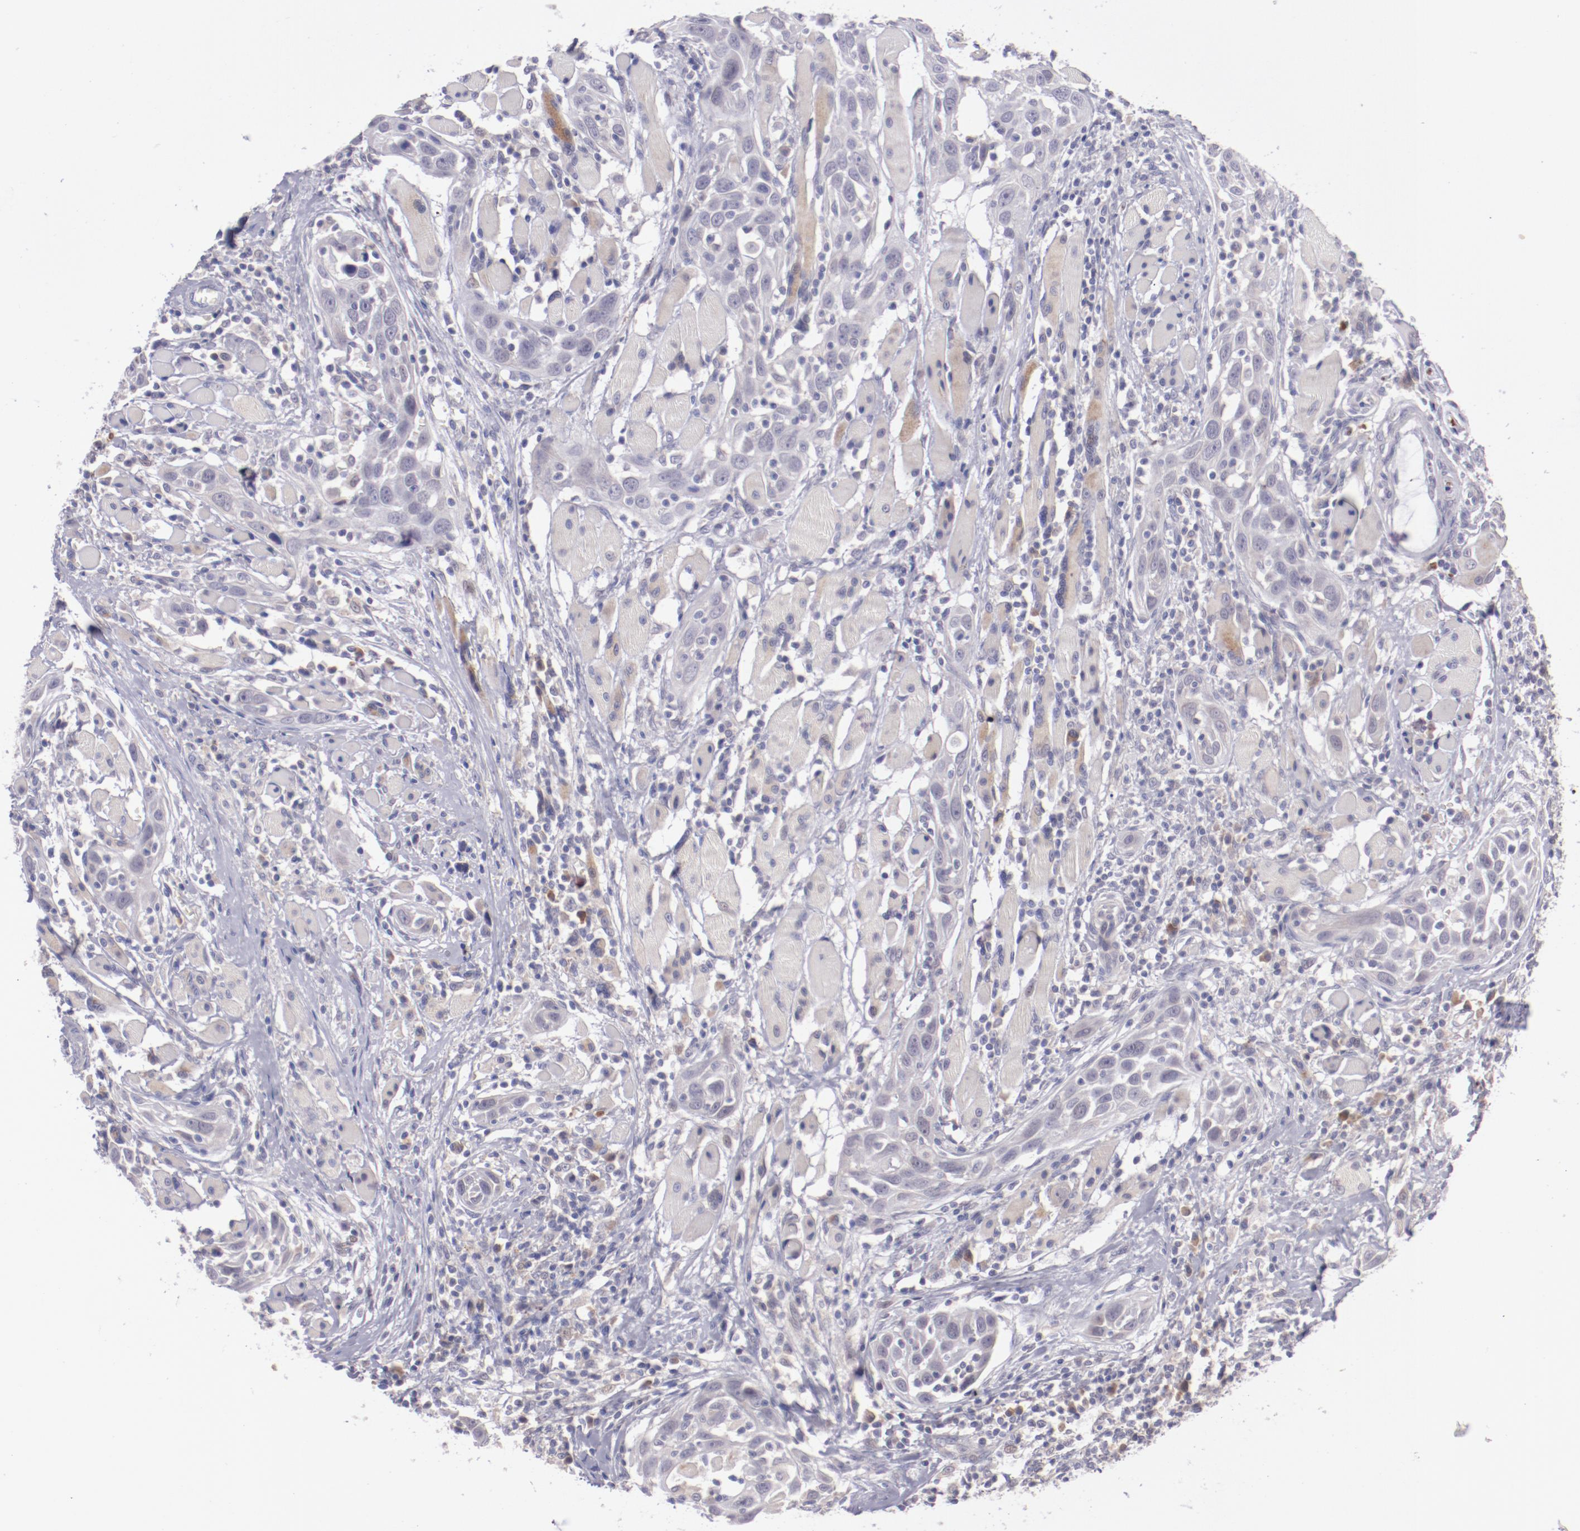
{"staining": {"intensity": "negative", "quantity": "none", "location": "none"}, "tissue": "head and neck cancer", "cell_type": "Tumor cells", "image_type": "cancer", "snomed": [{"axis": "morphology", "description": "Squamous cell carcinoma, NOS"}, {"axis": "topography", "description": "Oral tissue"}, {"axis": "topography", "description": "Head-Neck"}], "caption": "High magnification brightfield microscopy of head and neck cancer stained with DAB (3,3'-diaminobenzidine) (brown) and counterstained with hematoxylin (blue): tumor cells show no significant positivity. (Brightfield microscopy of DAB IHC at high magnification).", "gene": "TRAF3", "patient": {"sex": "female", "age": 50}}